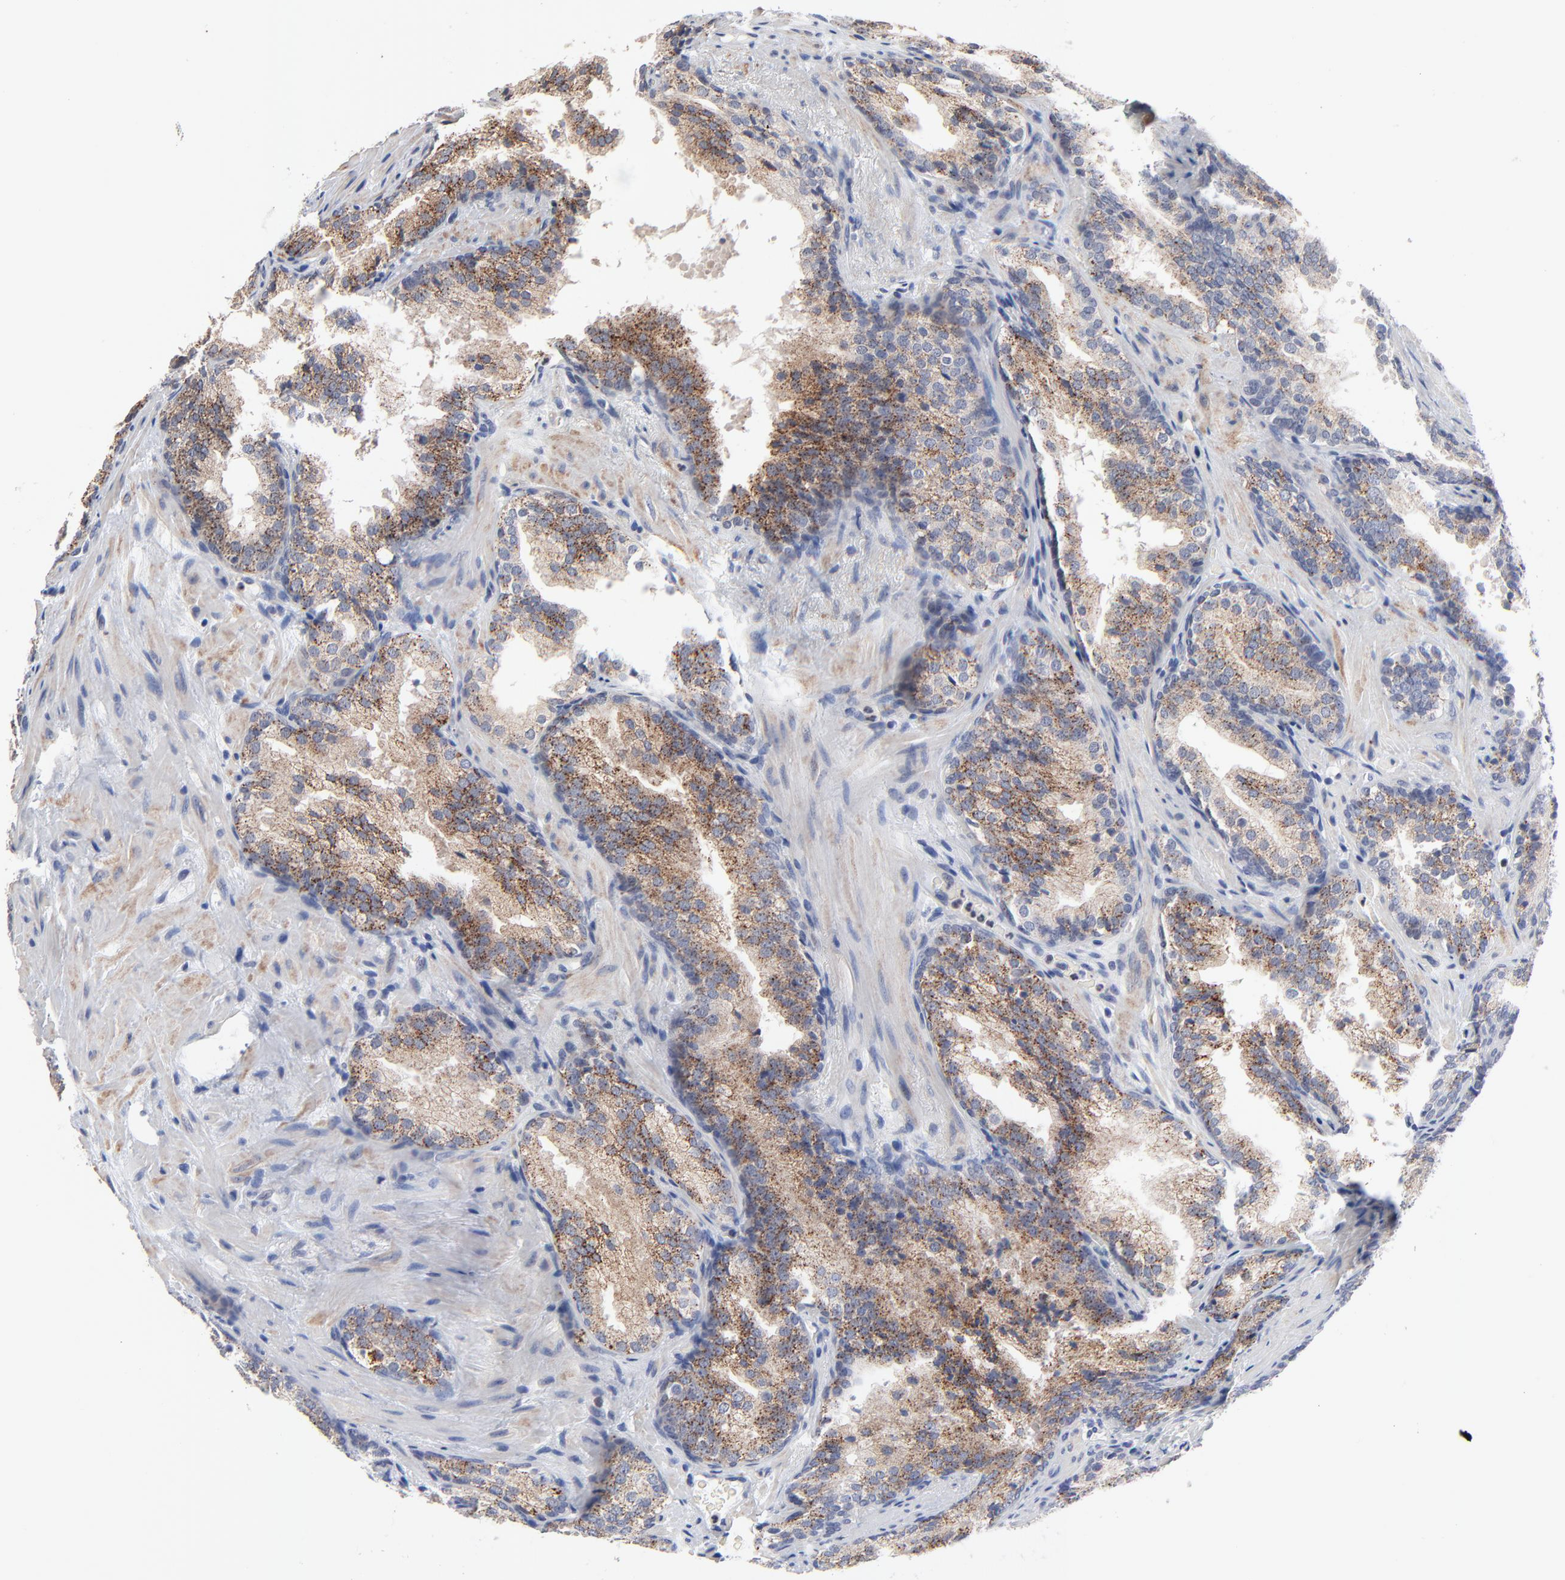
{"staining": {"intensity": "strong", "quantity": "25%-75%", "location": "cytoplasmic/membranous"}, "tissue": "prostate cancer", "cell_type": "Tumor cells", "image_type": "cancer", "snomed": [{"axis": "morphology", "description": "Adenocarcinoma, Low grade"}, {"axis": "topography", "description": "Prostate"}], "caption": "Strong cytoplasmic/membranous protein expression is appreciated in about 25%-75% of tumor cells in prostate cancer (low-grade adenocarcinoma).", "gene": "AADAC", "patient": {"sex": "male", "age": 69}}